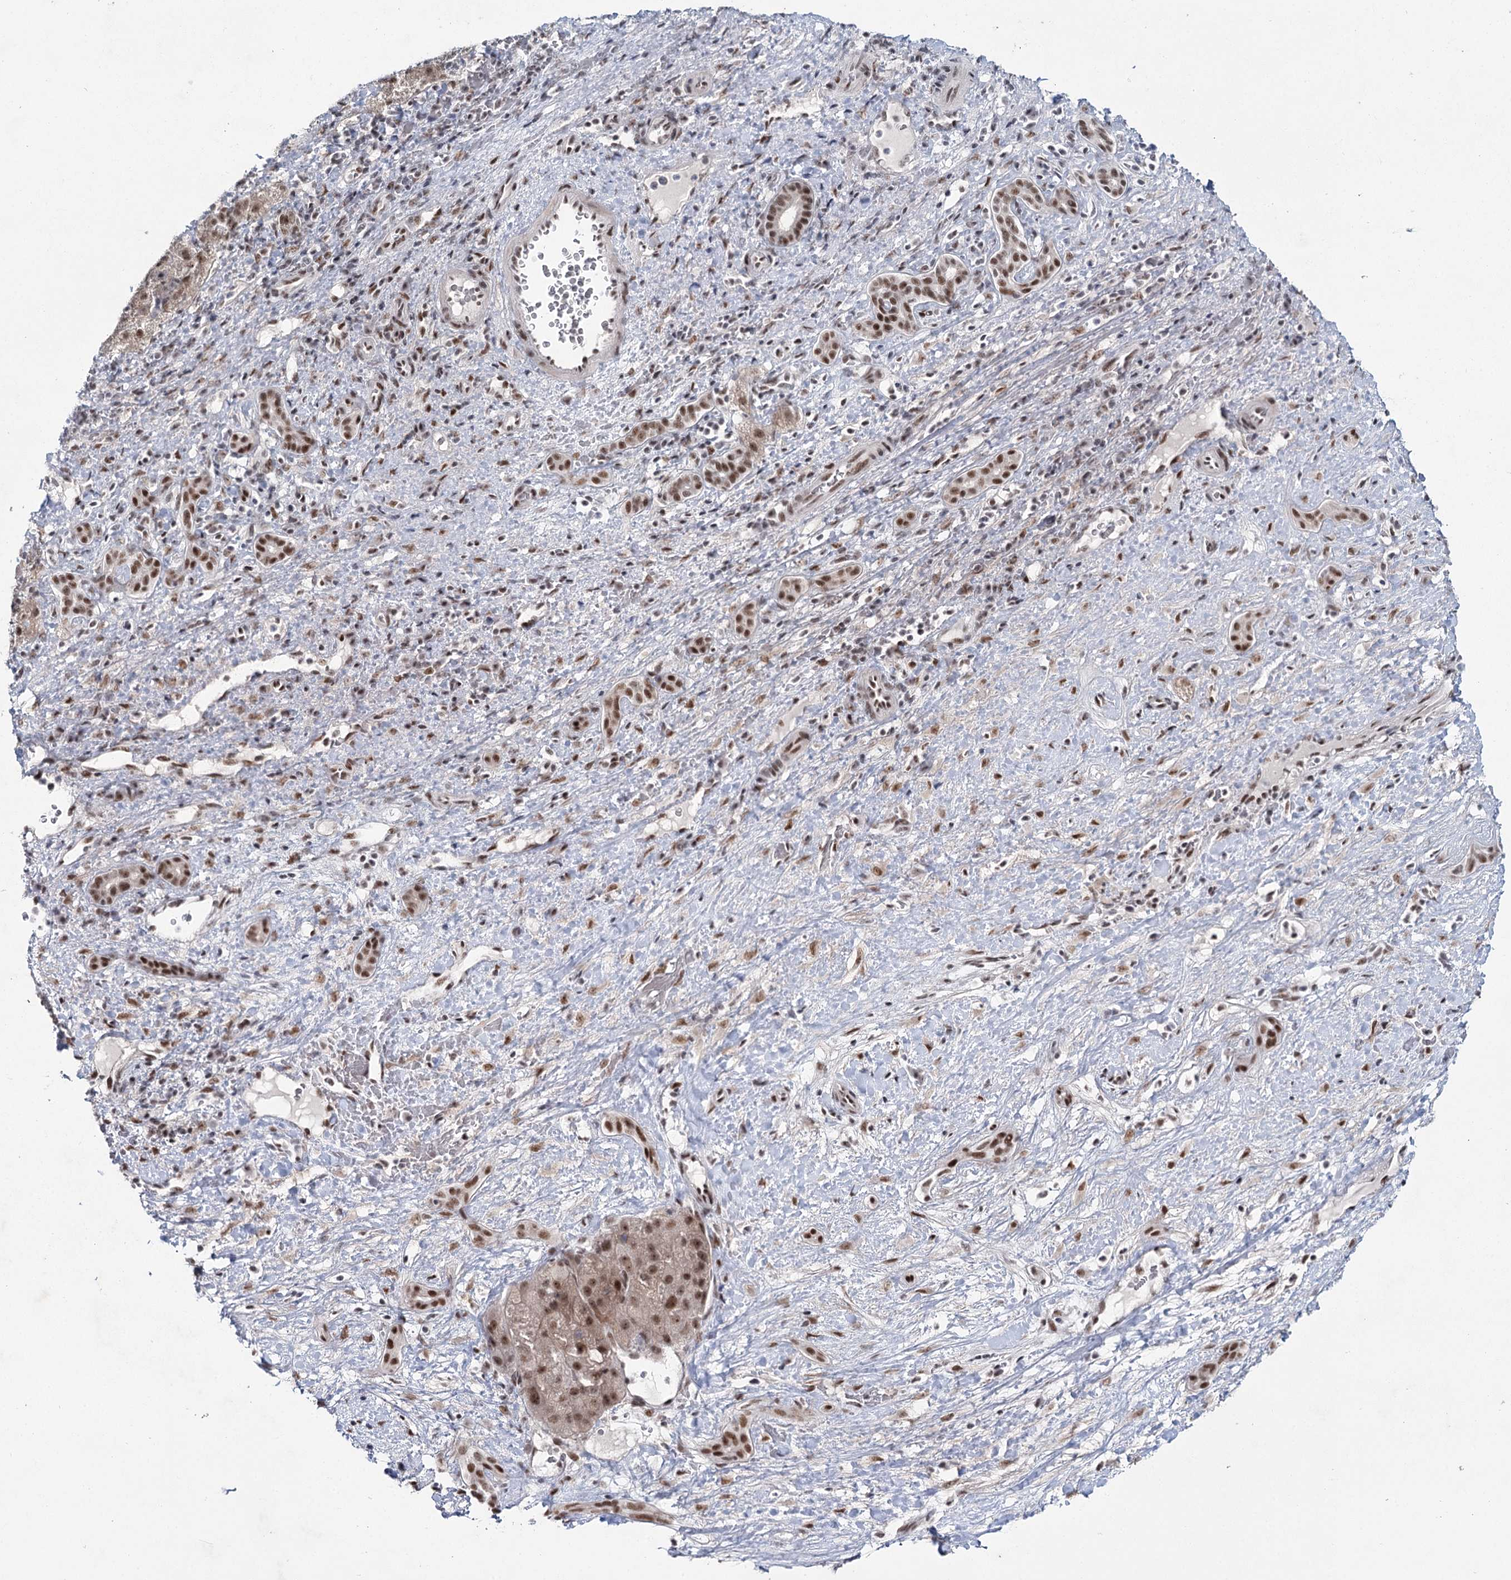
{"staining": {"intensity": "strong", "quantity": ">75%", "location": "nuclear"}, "tissue": "liver cancer", "cell_type": "Tumor cells", "image_type": "cancer", "snomed": [{"axis": "morphology", "description": "Normal tissue, NOS"}, {"axis": "morphology", "description": "Carcinoma, Hepatocellular, NOS"}, {"axis": "topography", "description": "Liver"}], "caption": "High-magnification brightfield microscopy of hepatocellular carcinoma (liver) stained with DAB (brown) and counterstained with hematoxylin (blue). tumor cells exhibit strong nuclear positivity is appreciated in about>75% of cells.", "gene": "SCAF8", "patient": {"sex": "male", "age": 57}}